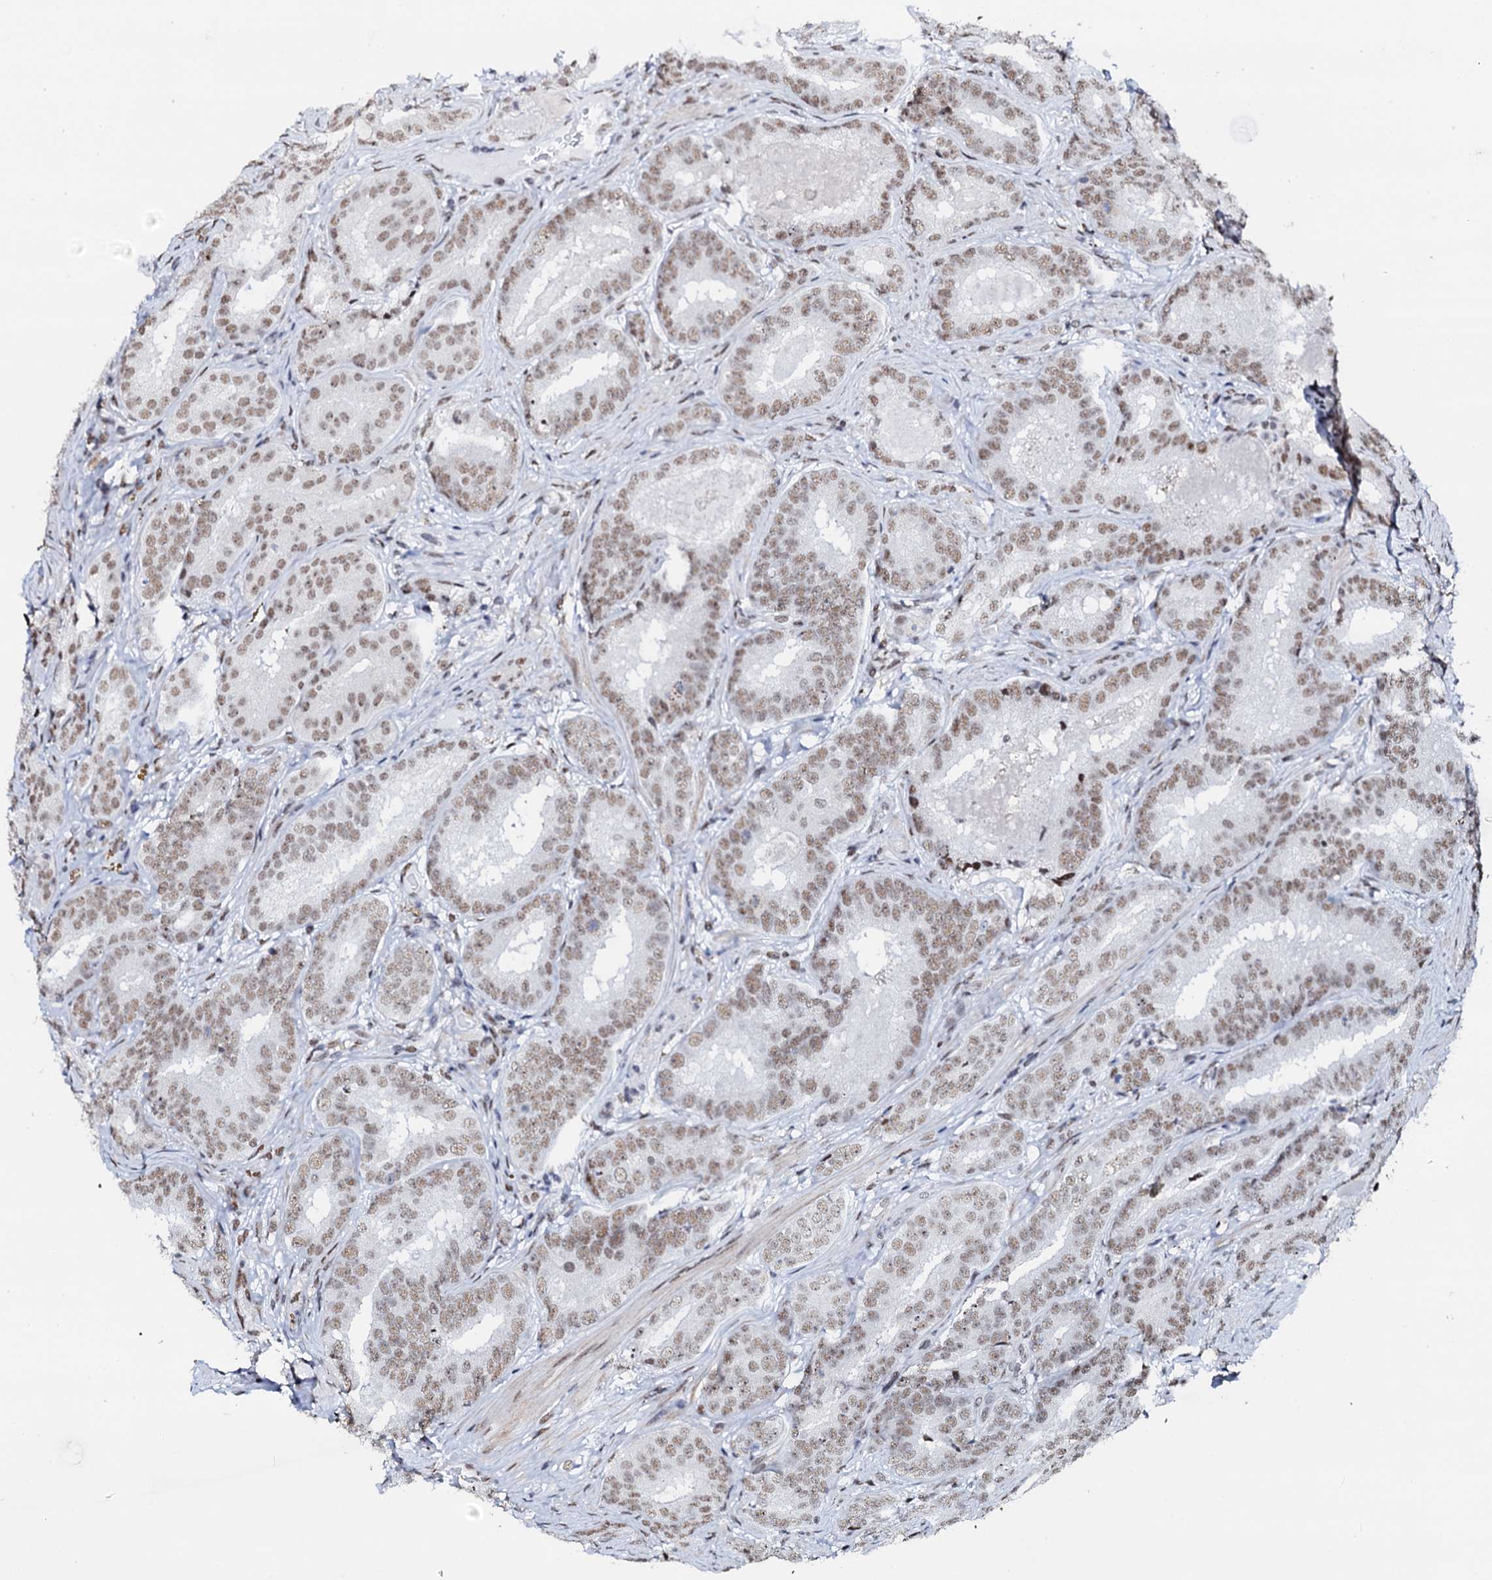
{"staining": {"intensity": "moderate", "quantity": ">75%", "location": "nuclear"}, "tissue": "prostate cancer", "cell_type": "Tumor cells", "image_type": "cancer", "snomed": [{"axis": "morphology", "description": "Adenocarcinoma, High grade"}, {"axis": "topography", "description": "Prostate"}], "caption": "Immunohistochemistry (DAB (3,3'-diaminobenzidine)) staining of adenocarcinoma (high-grade) (prostate) exhibits moderate nuclear protein positivity in approximately >75% of tumor cells.", "gene": "NKAPD1", "patient": {"sex": "male", "age": 57}}